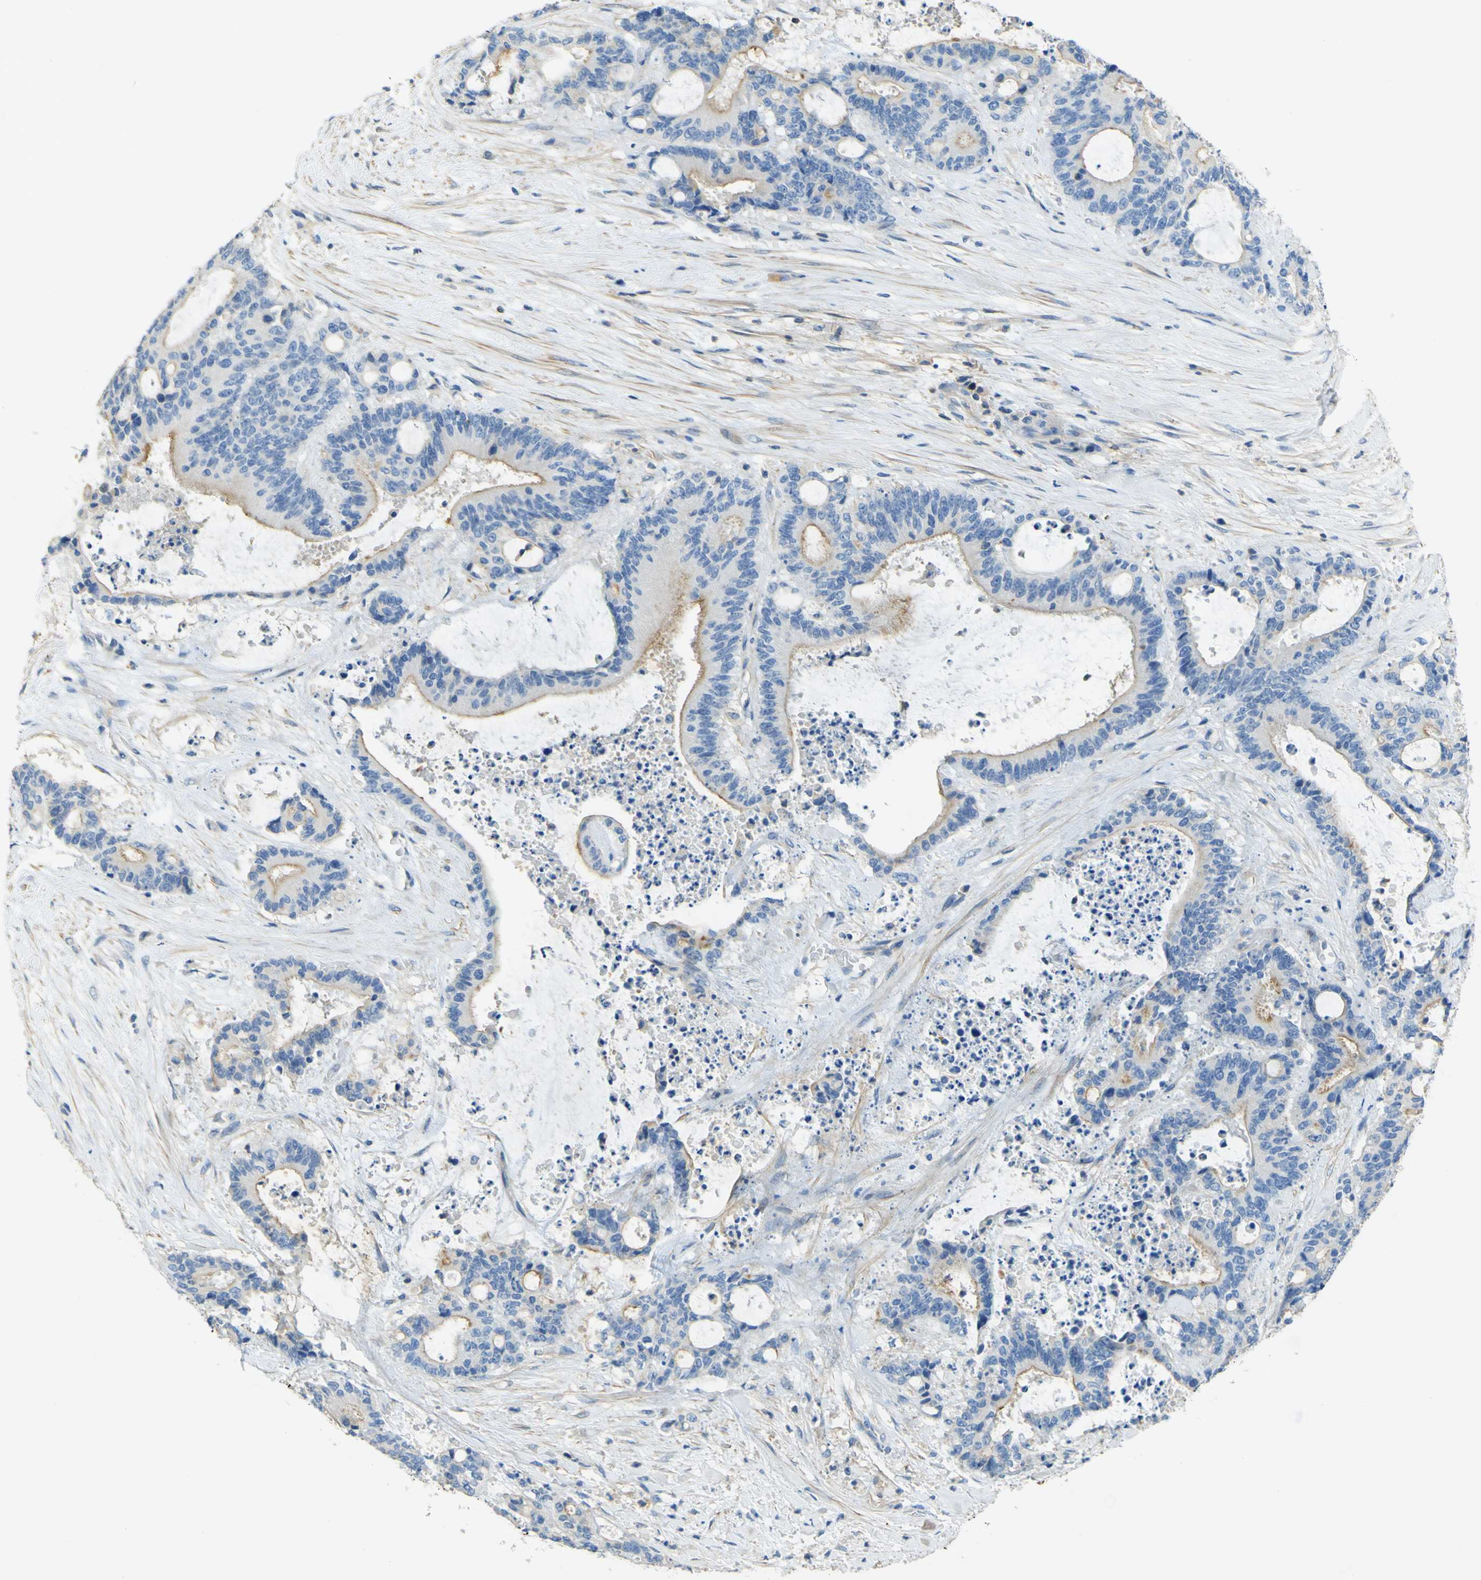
{"staining": {"intensity": "moderate", "quantity": ">75%", "location": "cytoplasmic/membranous"}, "tissue": "liver cancer", "cell_type": "Tumor cells", "image_type": "cancer", "snomed": [{"axis": "morphology", "description": "Normal tissue, NOS"}, {"axis": "morphology", "description": "Cholangiocarcinoma"}, {"axis": "topography", "description": "Liver"}, {"axis": "topography", "description": "Peripheral nerve tissue"}], "caption": "A photomicrograph showing moderate cytoplasmic/membranous positivity in approximately >75% of tumor cells in liver cholangiocarcinoma, as visualized by brown immunohistochemical staining.", "gene": "OGN", "patient": {"sex": "female", "age": 73}}